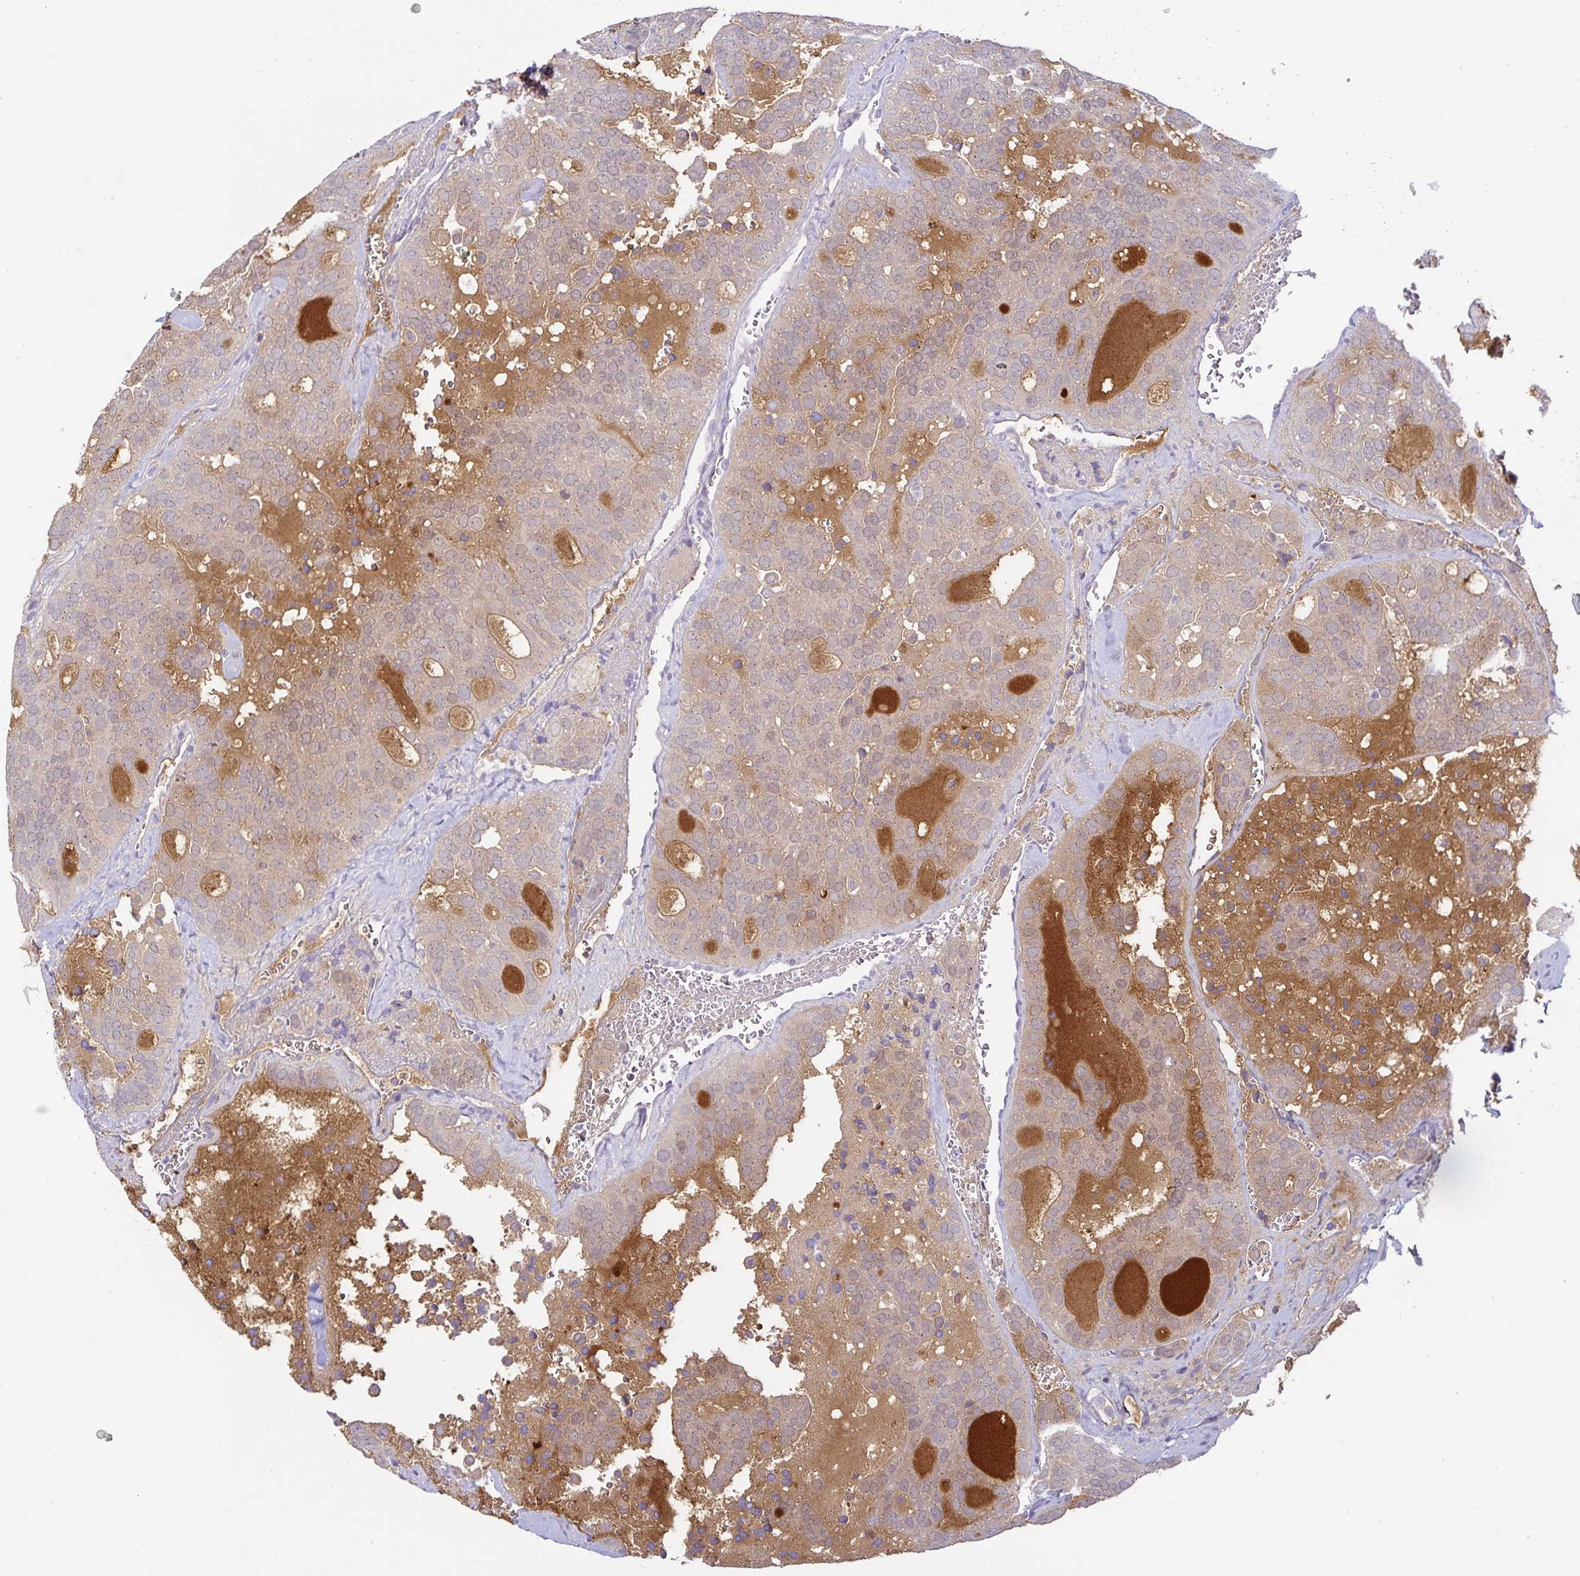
{"staining": {"intensity": "negative", "quantity": "none", "location": "none"}, "tissue": "thyroid cancer", "cell_type": "Tumor cells", "image_type": "cancer", "snomed": [{"axis": "morphology", "description": "Follicular adenoma carcinoma, NOS"}, {"axis": "topography", "description": "Thyroid gland"}], "caption": "There is no significant staining in tumor cells of follicular adenoma carcinoma (thyroid).", "gene": "MON2", "patient": {"sex": "male", "age": 75}}